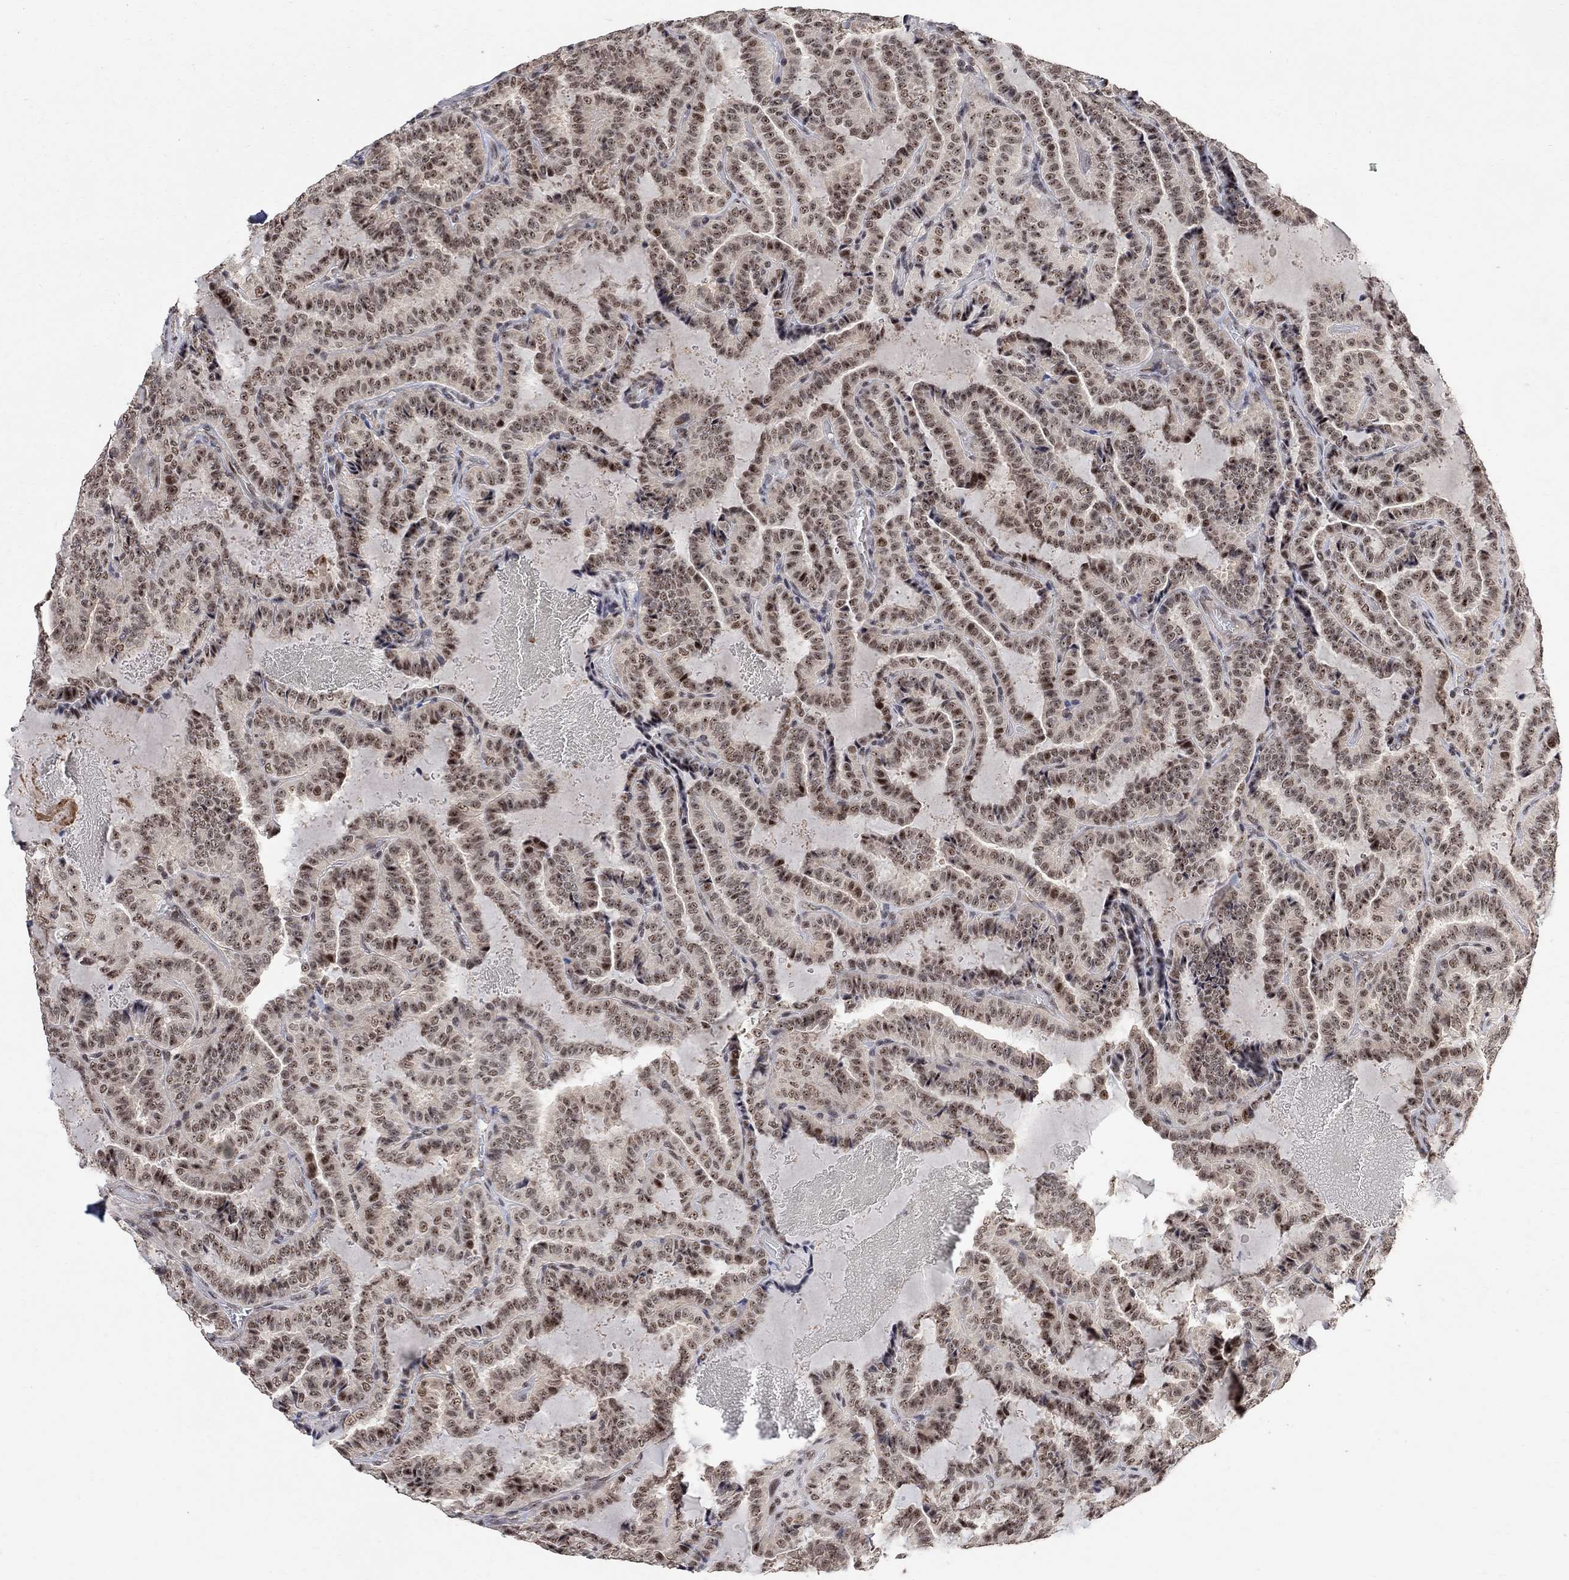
{"staining": {"intensity": "moderate", "quantity": "<25%", "location": "nuclear"}, "tissue": "thyroid cancer", "cell_type": "Tumor cells", "image_type": "cancer", "snomed": [{"axis": "morphology", "description": "Papillary adenocarcinoma, NOS"}, {"axis": "topography", "description": "Thyroid gland"}], "caption": "Thyroid cancer (papillary adenocarcinoma) stained with immunohistochemistry reveals moderate nuclear staining in about <25% of tumor cells.", "gene": "E4F1", "patient": {"sex": "female", "age": 39}}